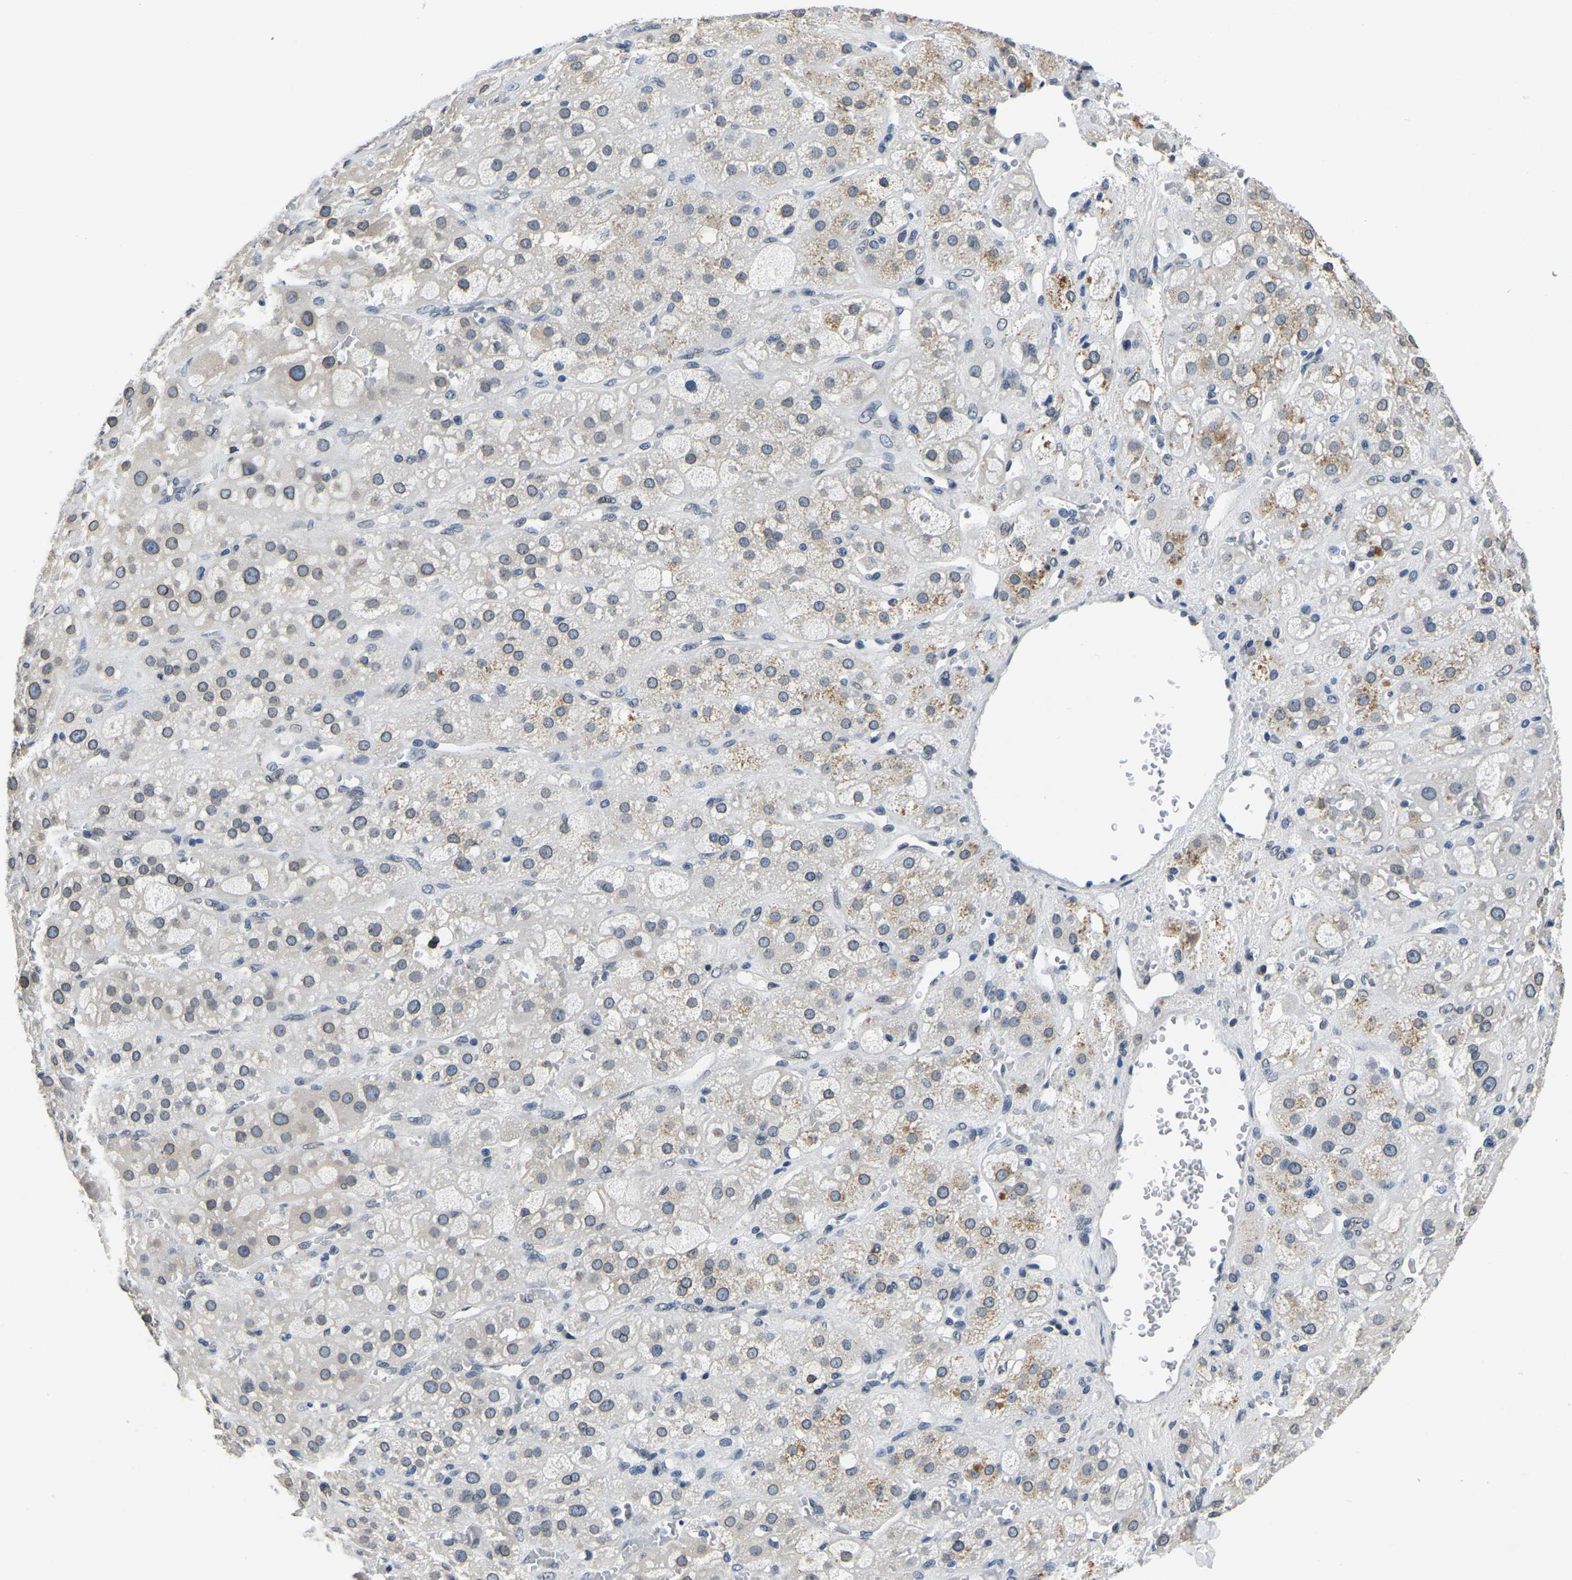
{"staining": {"intensity": "moderate", "quantity": "25%-75%", "location": "cytoplasmic/membranous,nuclear"}, "tissue": "adrenal gland", "cell_type": "Glandular cells", "image_type": "normal", "snomed": [{"axis": "morphology", "description": "Normal tissue, NOS"}, {"axis": "topography", "description": "Adrenal gland"}], "caption": "Approximately 25%-75% of glandular cells in unremarkable human adrenal gland show moderate cytoplasmic/membranous,nuclear protein expression as visualized by brown immunohistochemical staining.", "gene": "RANBP2", "patient": {"sex": "female", "age": 47}}